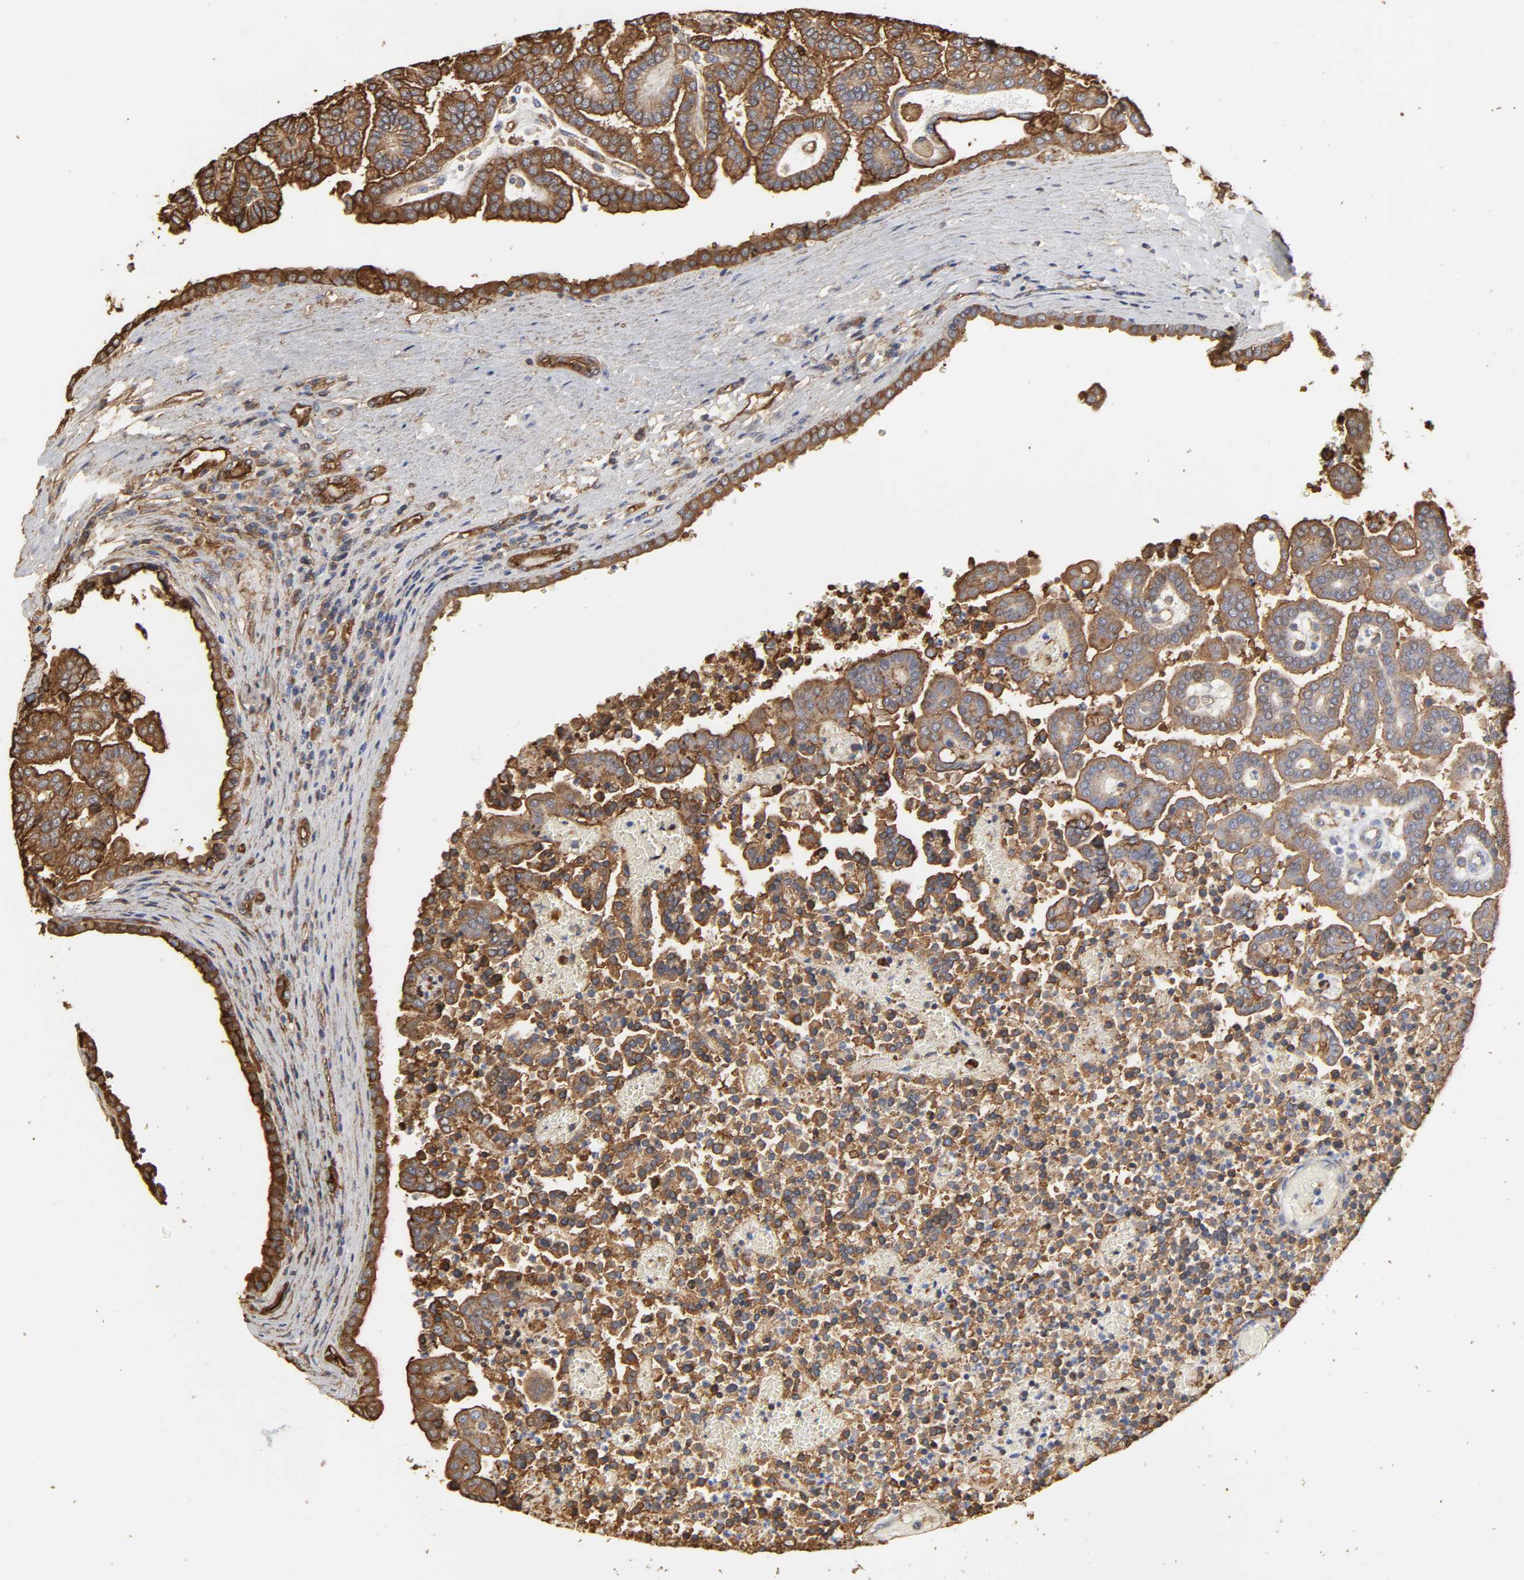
{"staining": {"intensity": "moderate", "quantity": ">75%", "location": "cytoplasmic/membranous"}, "tissue": "renal cancer", "cell_type": "Tumor cells", "image_type": "cancer", "snomed": [{"axis": "morphology", "description": "Adenocarcinoma, NOS"}, {"axis": "topography", "description": "Kidney"}], "caption": "Protein expression analysis of human renal adenocarcinoma reveals moderate cytoplasmic/membranous positivity in approximately >75% of tumor cells. The staining is performed using DAB brown chromogen to label protein expression. The nuclei are counter-stained blue using hematoxylin.", "gene": "ANXA2", "patient": {"sex": "male", "age": 61}}